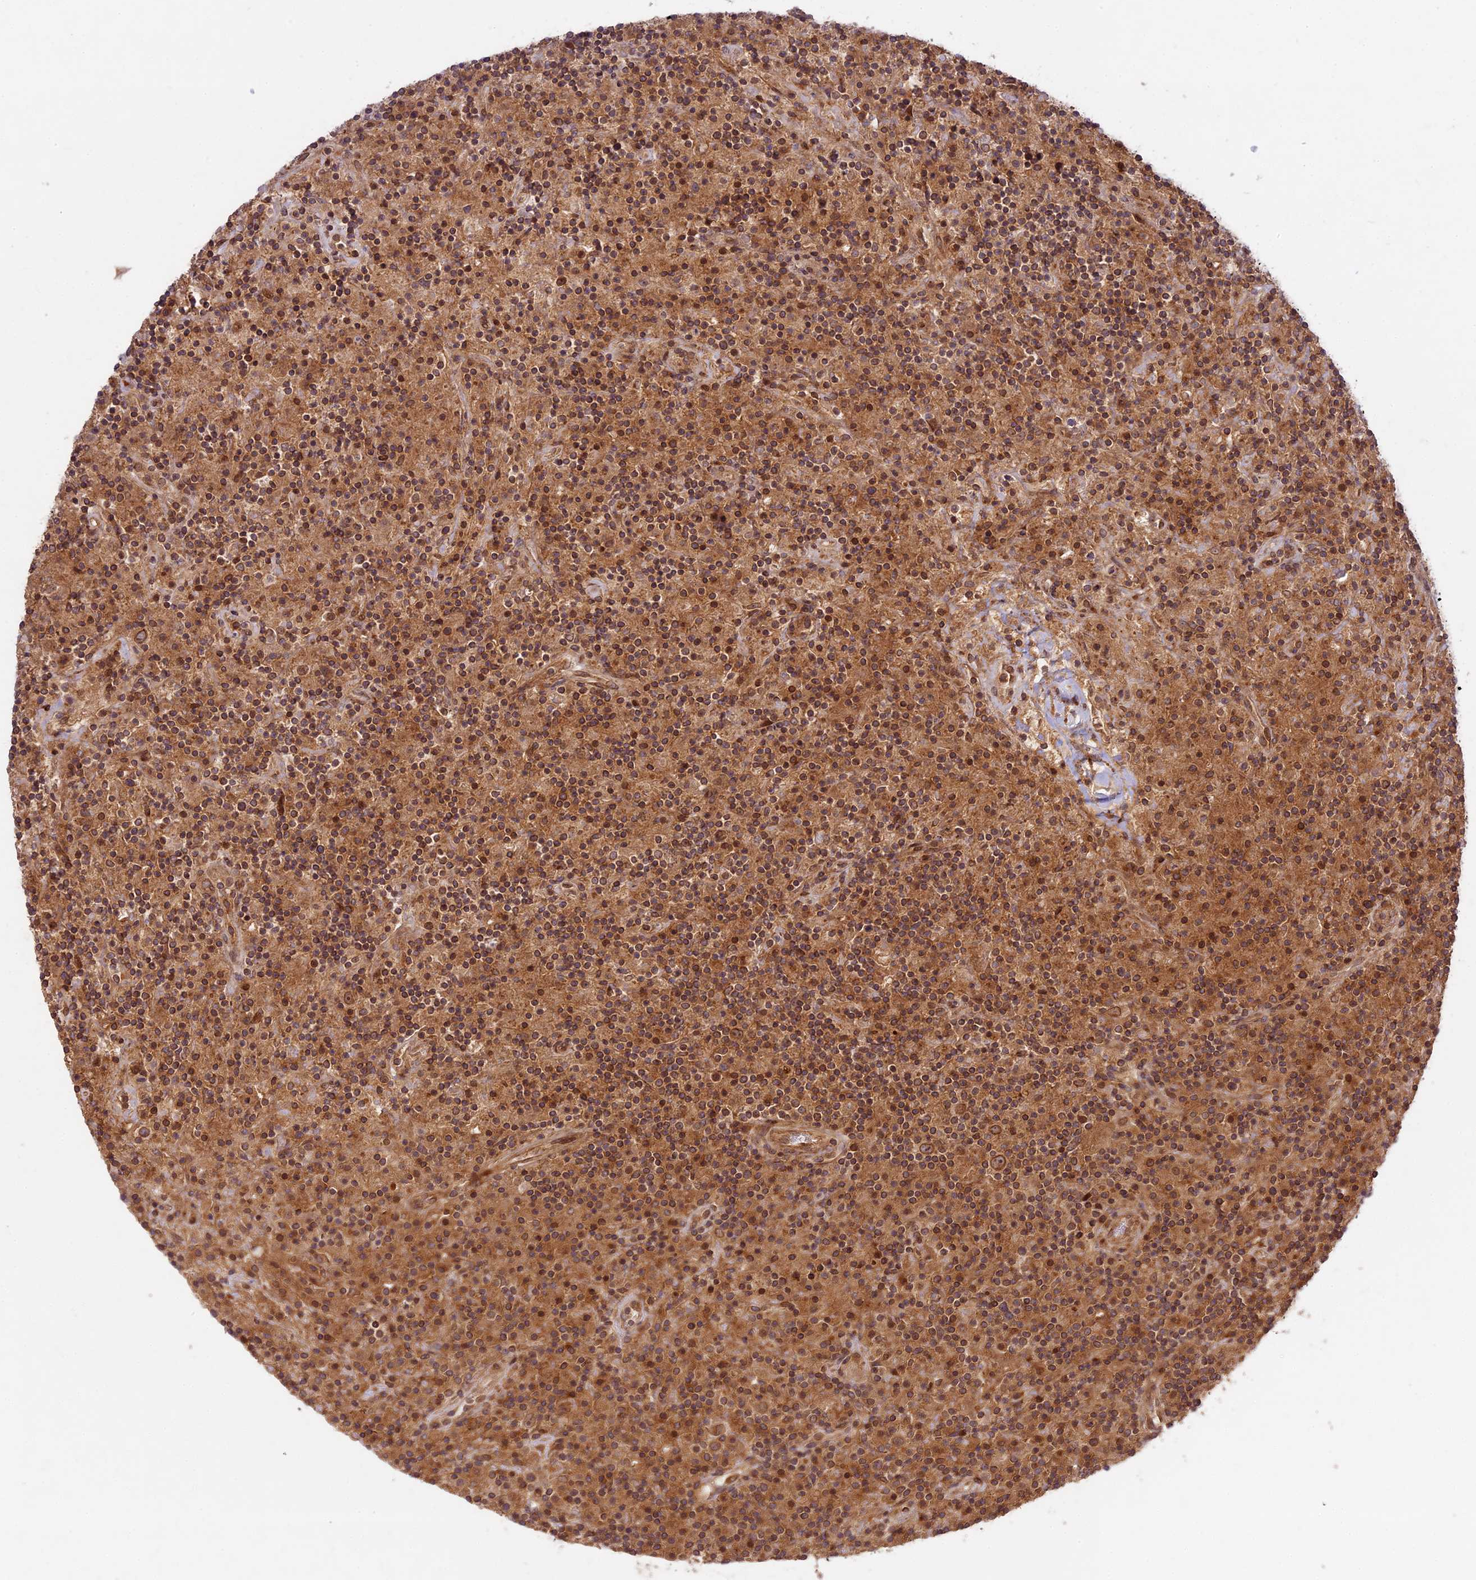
{"staining": {"intensity": "weak", "quantity": "25%-75%", "location": "cytoplasmic/membranous"}, "tissue": "lymphoma", "cell_type": "Tumor cells", "image_type": "cancer", "snomed": [{"axis": "morphology", "description": "Hodgkin's disease, NOS"}, {"axis": "topography", "description": "Lymph node"}], "caption": "The image demonstrates immunohistochemical staining of lymphoma. There is weak cytoplasmic/membranous positivity is present in about 25%-75% of tumor cells.", "gene": "DGKH", "patient": {"sex": "male", "age": 70}}